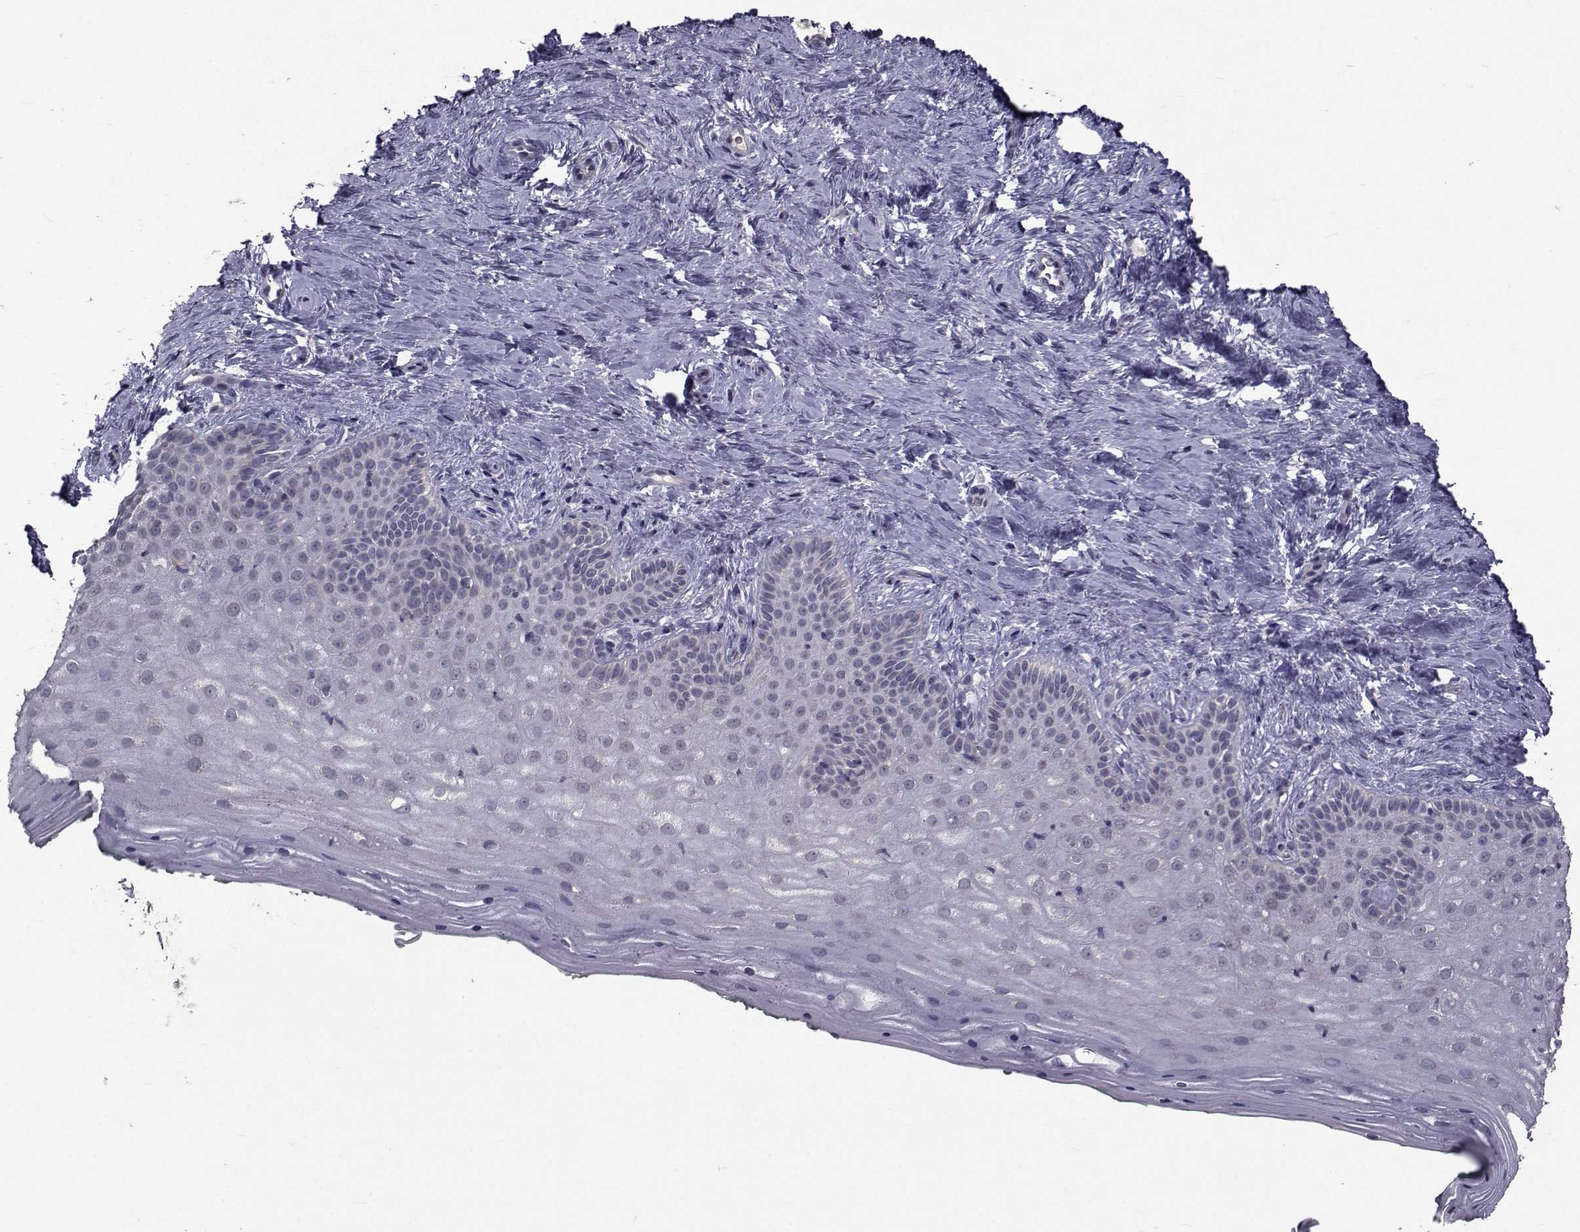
{"staining": {"intensity": "negative", "quantity": "none", "location": "none"}, "tissue": "vagina", "cell_type": "Squamous epithelial cells", "image_type": "normal", "snomed": [{"axis": "morphology", "description": "Normal tissue, NOS"}, {"axis": "topography", "description": "Vagina"}], "caption": "Immunohistochemistry of normal vagina displays no positivity in squamous epithelial cells.", "gene": "FDXR", "patient": {"sex": "female", "age": 45}}